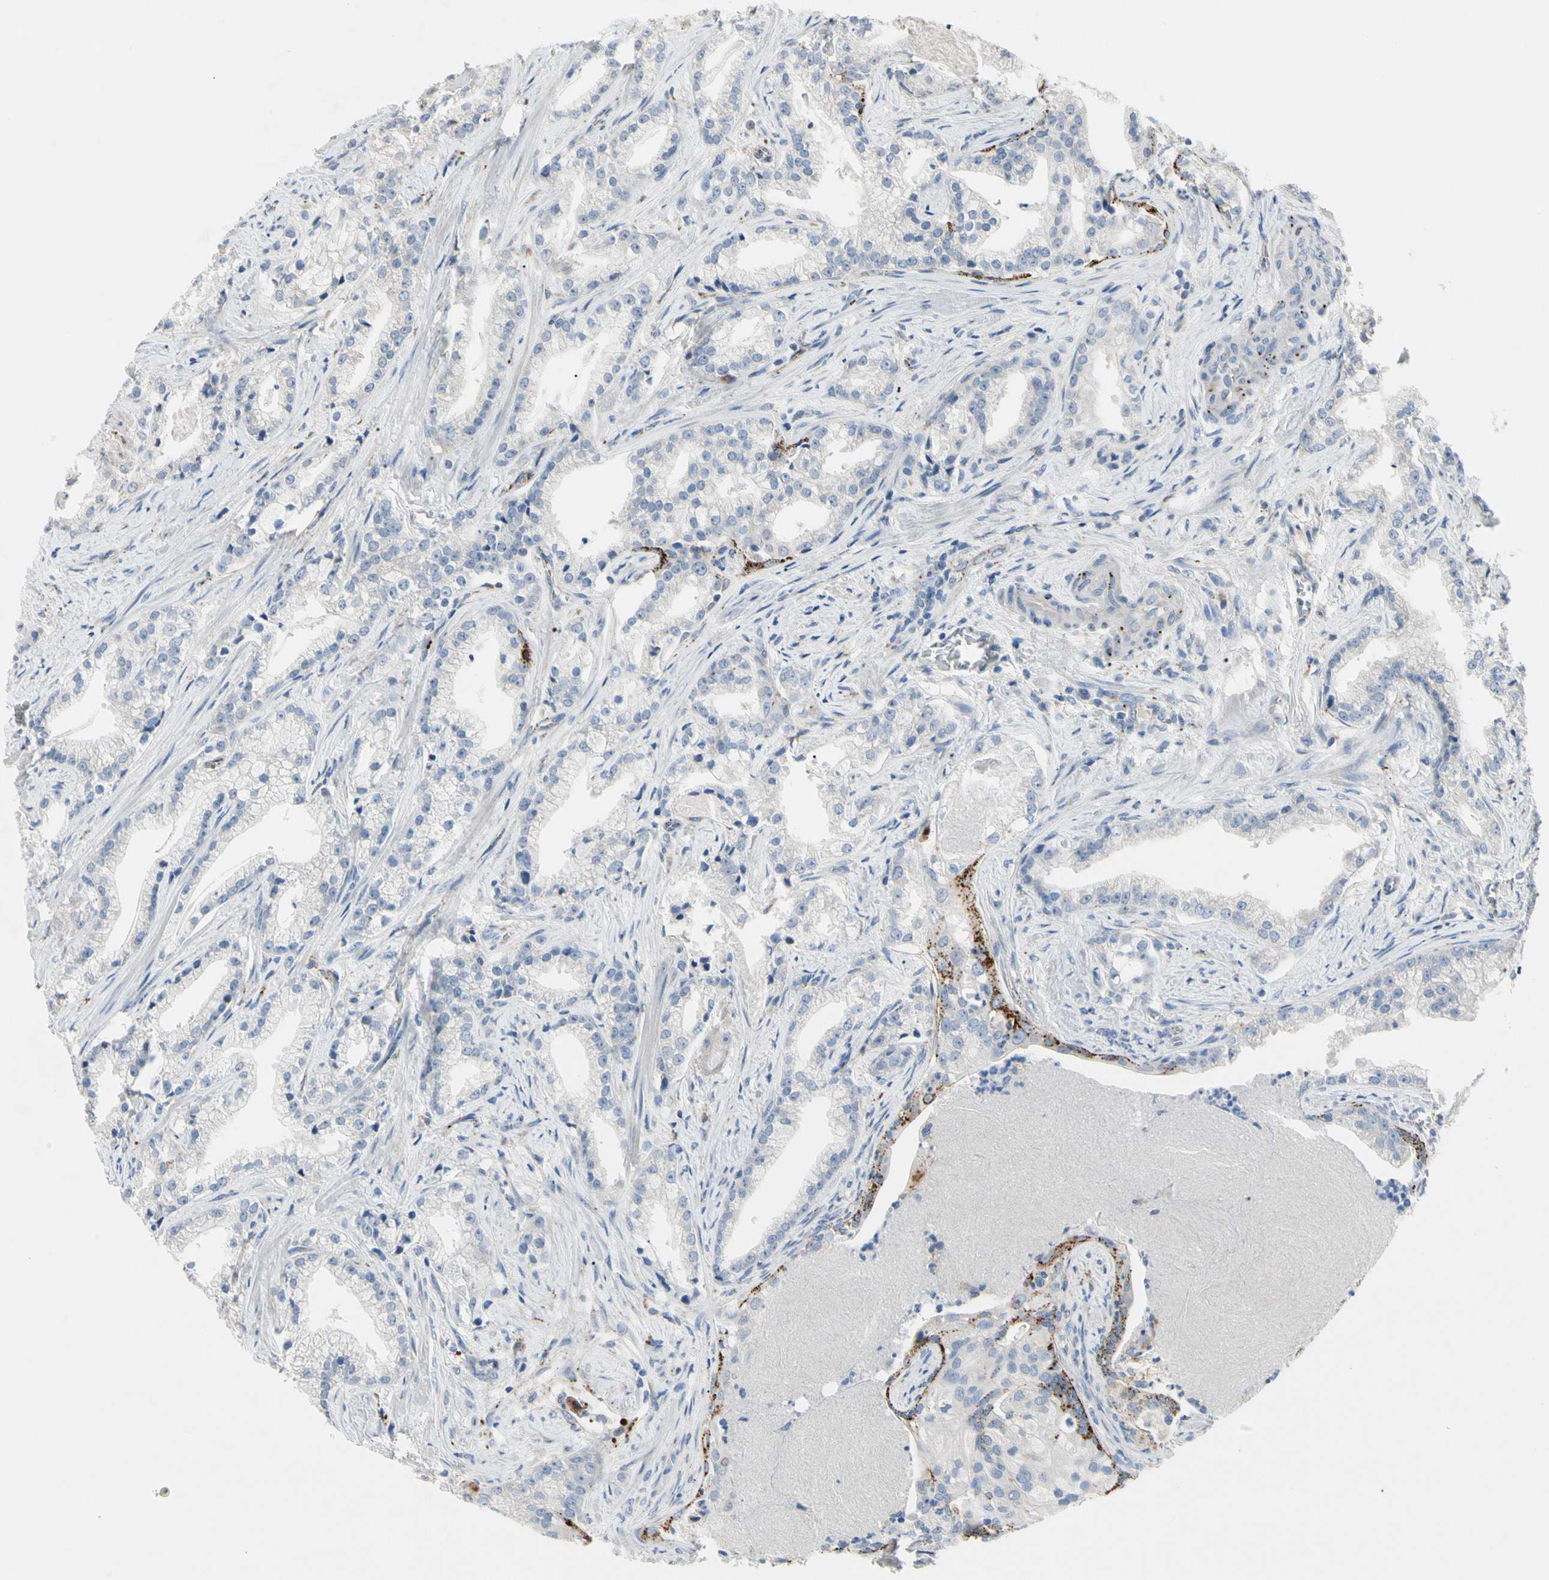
{"staining": {"intensity": "negative", "quantity": "none", "location": "none"}, "tissue": "prostate cancer", "cell_type": "Tumor cells", "image_type": "cancer", "snomed": [{"axis": "morphology", "description": "Adenocarcinoma, Low grade"}, {"axis": "topography", "description": "Prostate"}], "caption": "High magnification brightfield microscopy of prostate low-grade adenocarcinoma stained with DAB (brown) and counterstained with hematoxylin (blue): tumor cells show no significant staining.", "gene": "RETSAT", "patient": {"sex": "male", "age": 59}}